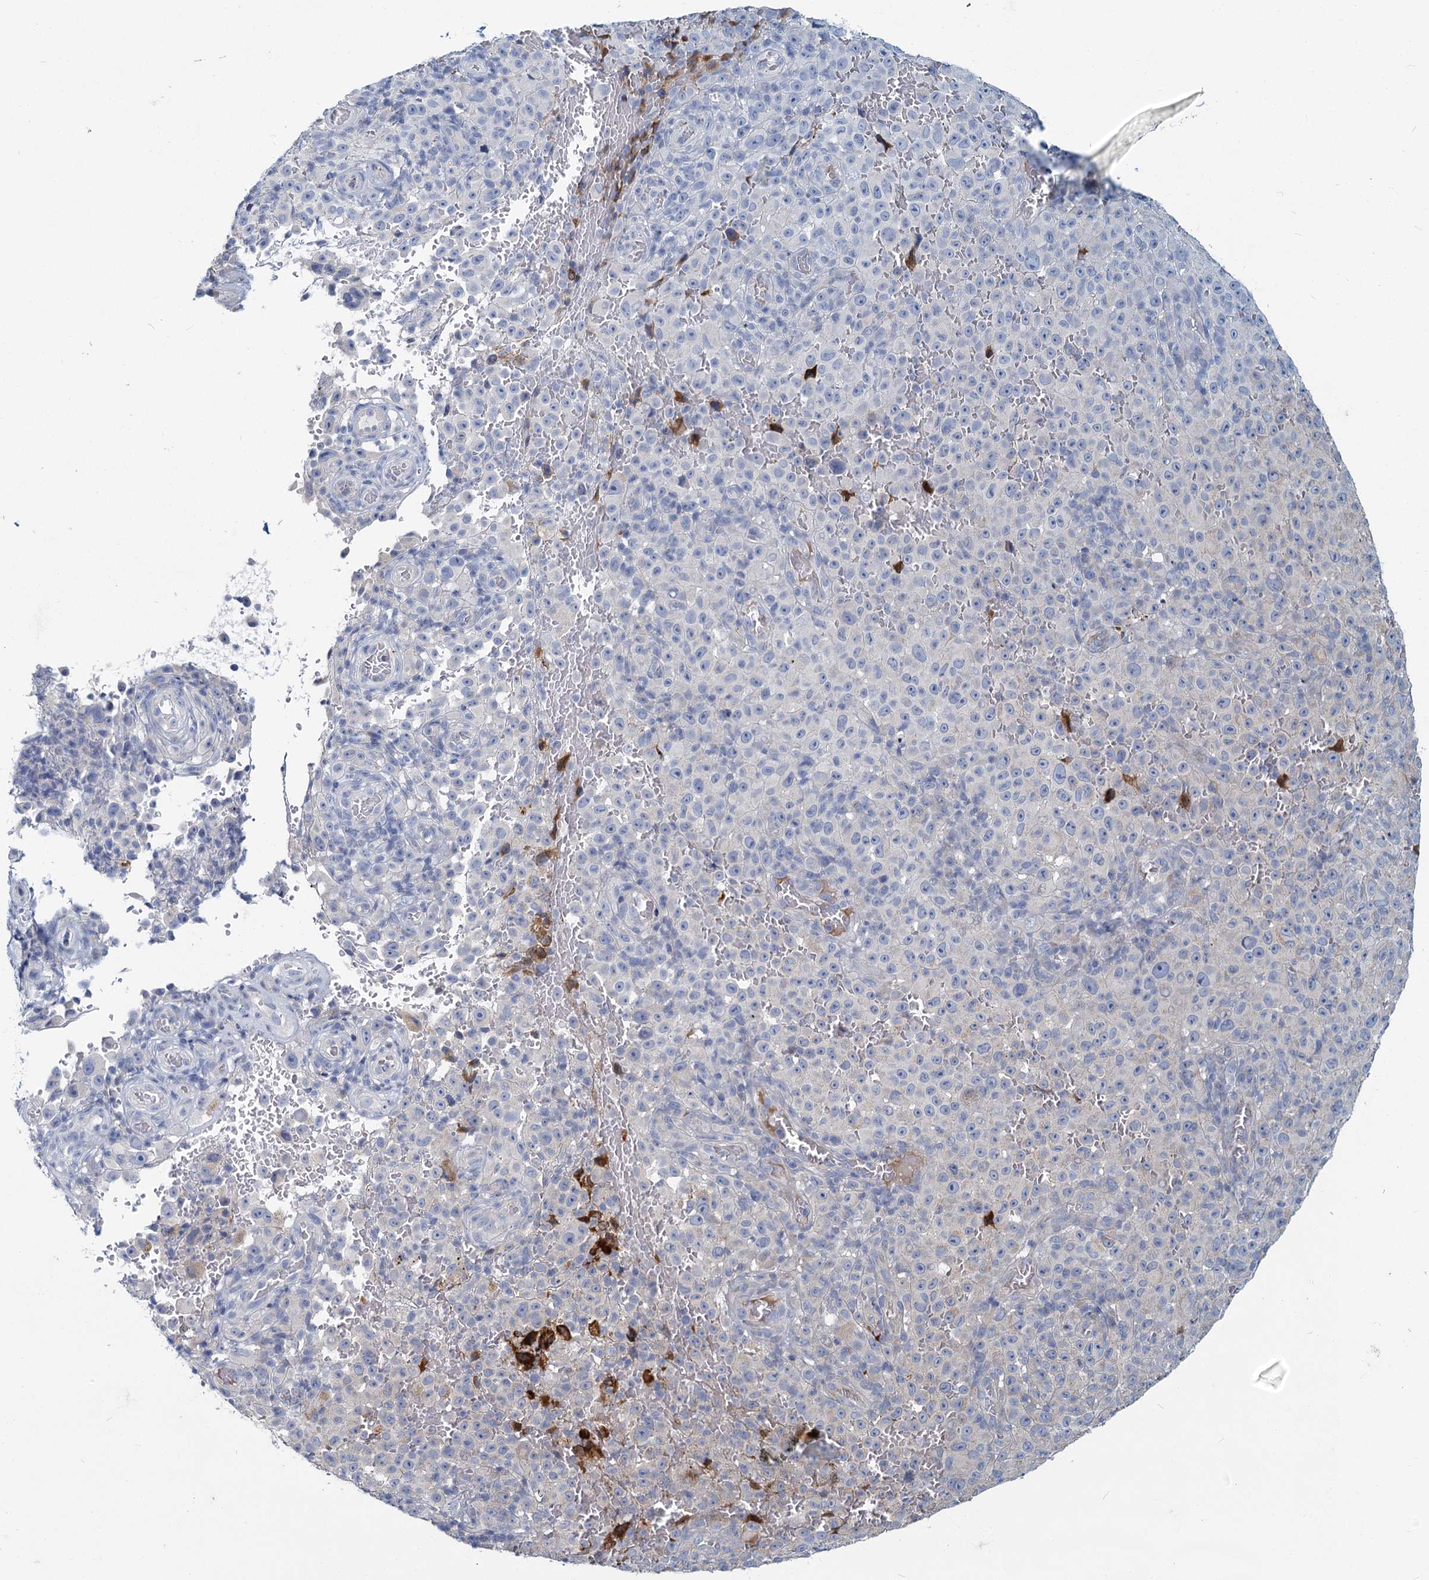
{"staining": {"intensity": "negative", "quantity": "none", "location": "none"}, "tissue": "melanoma", "cell_type": "Tumor cells", "image_type": "cancer", "snomed": [{"axis": "morphology", "description": "Malignant melanoma, NOS"}, {"axis": "topography", "description": "Skin"}], "caption": "This is an immunohistochemistry (IHC) image of melanoma. There is no expression in tumor cells.", "gene": "DCUN1D2", "patient": {"sex": "female", "age": 82}}